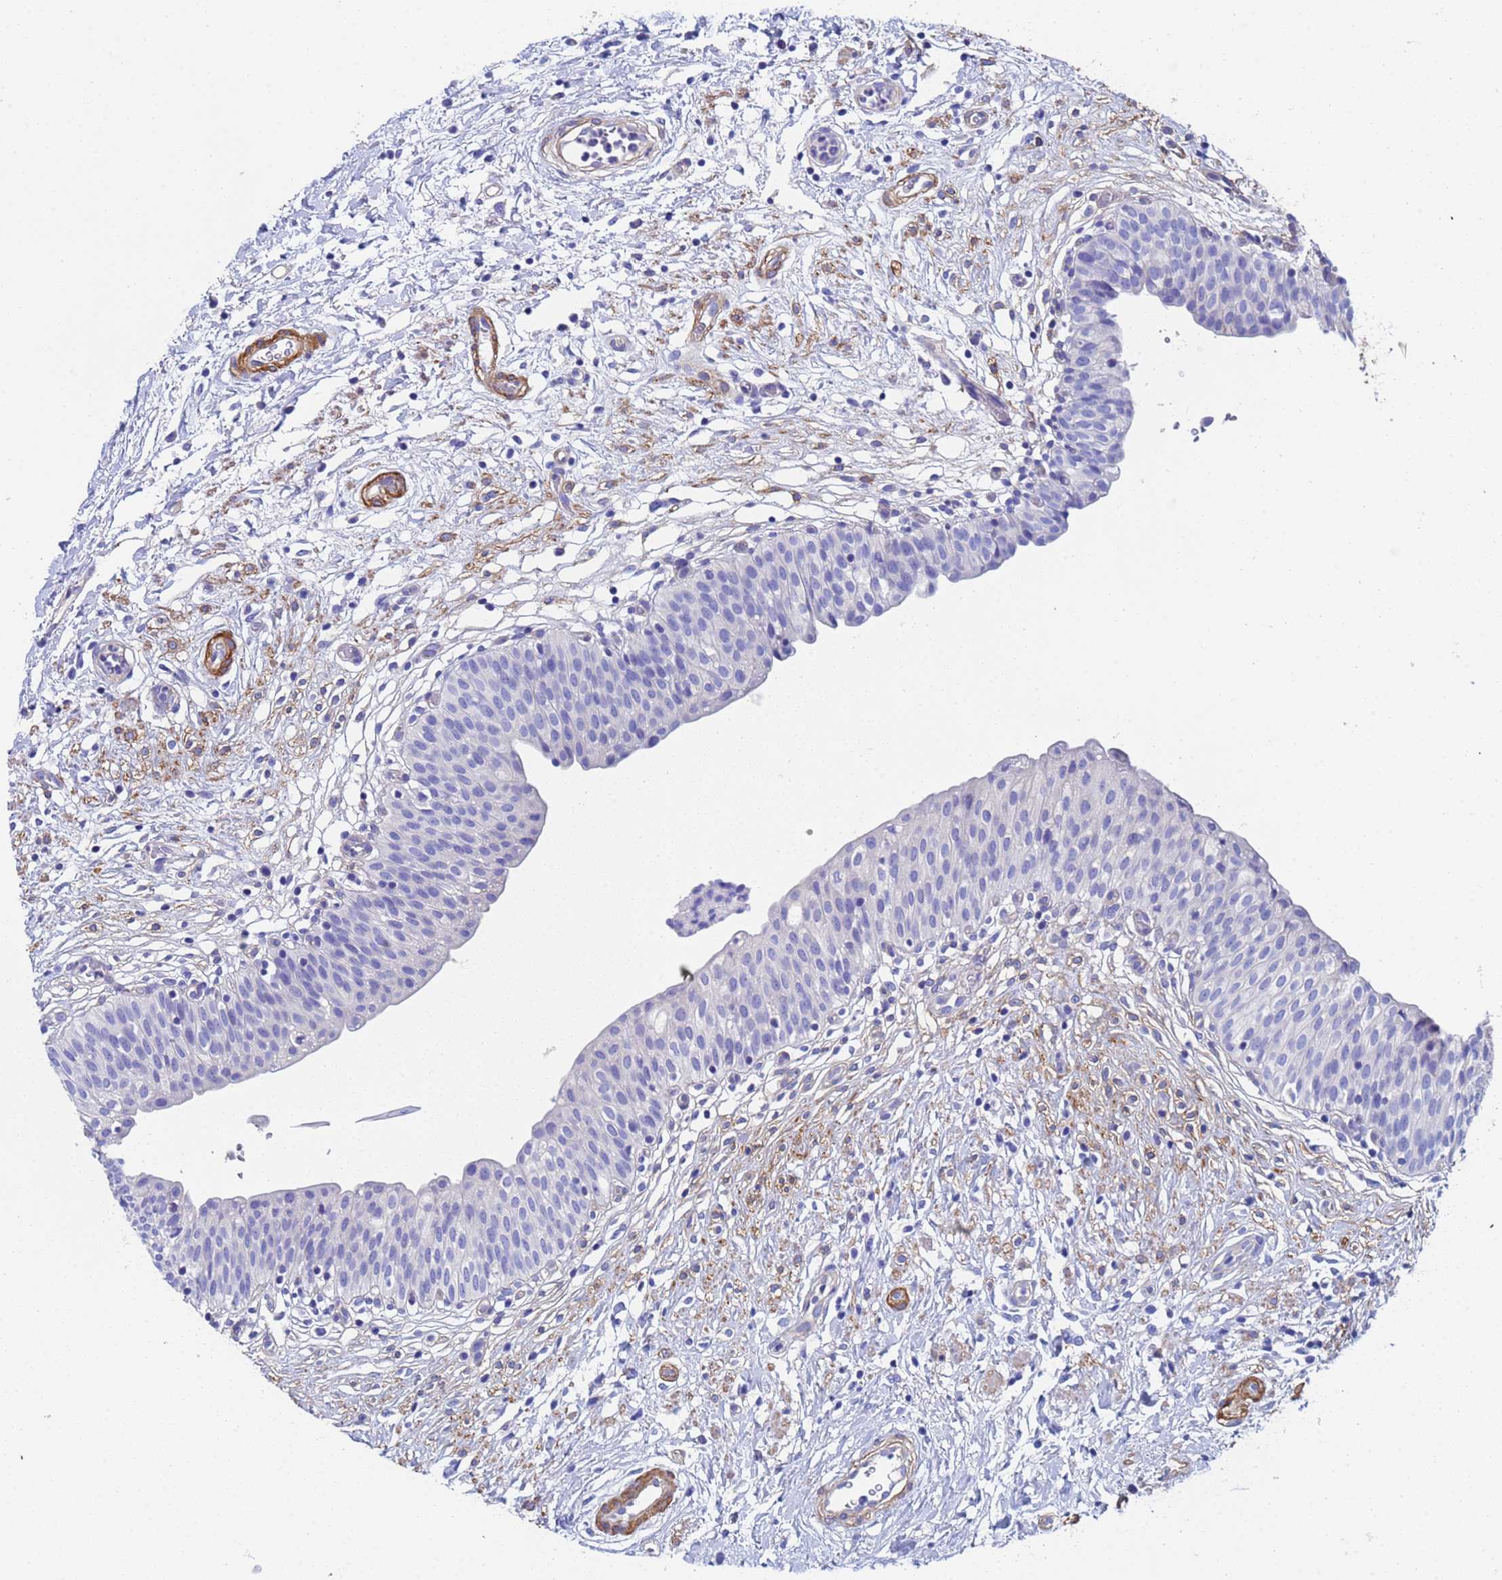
{"staining": {"intensity": "negative", "quantity": "none", "location": "none"}, "tissue": "urinary bladder", "cell_type": "Urothelial cells", "image_type": "normal", "snomed": [{"axis": "morphology", "description": "Normal tissue, NOS"}, {"axis": "topography", "description": "Urinary bladder"}], "caption": "DAB immunohistochemical staining of unremarkable human urinary bladder shows no significant positivity in urothelial cells.", "gene": "CST1", "patient": {"sex": "male", "age": 55}}